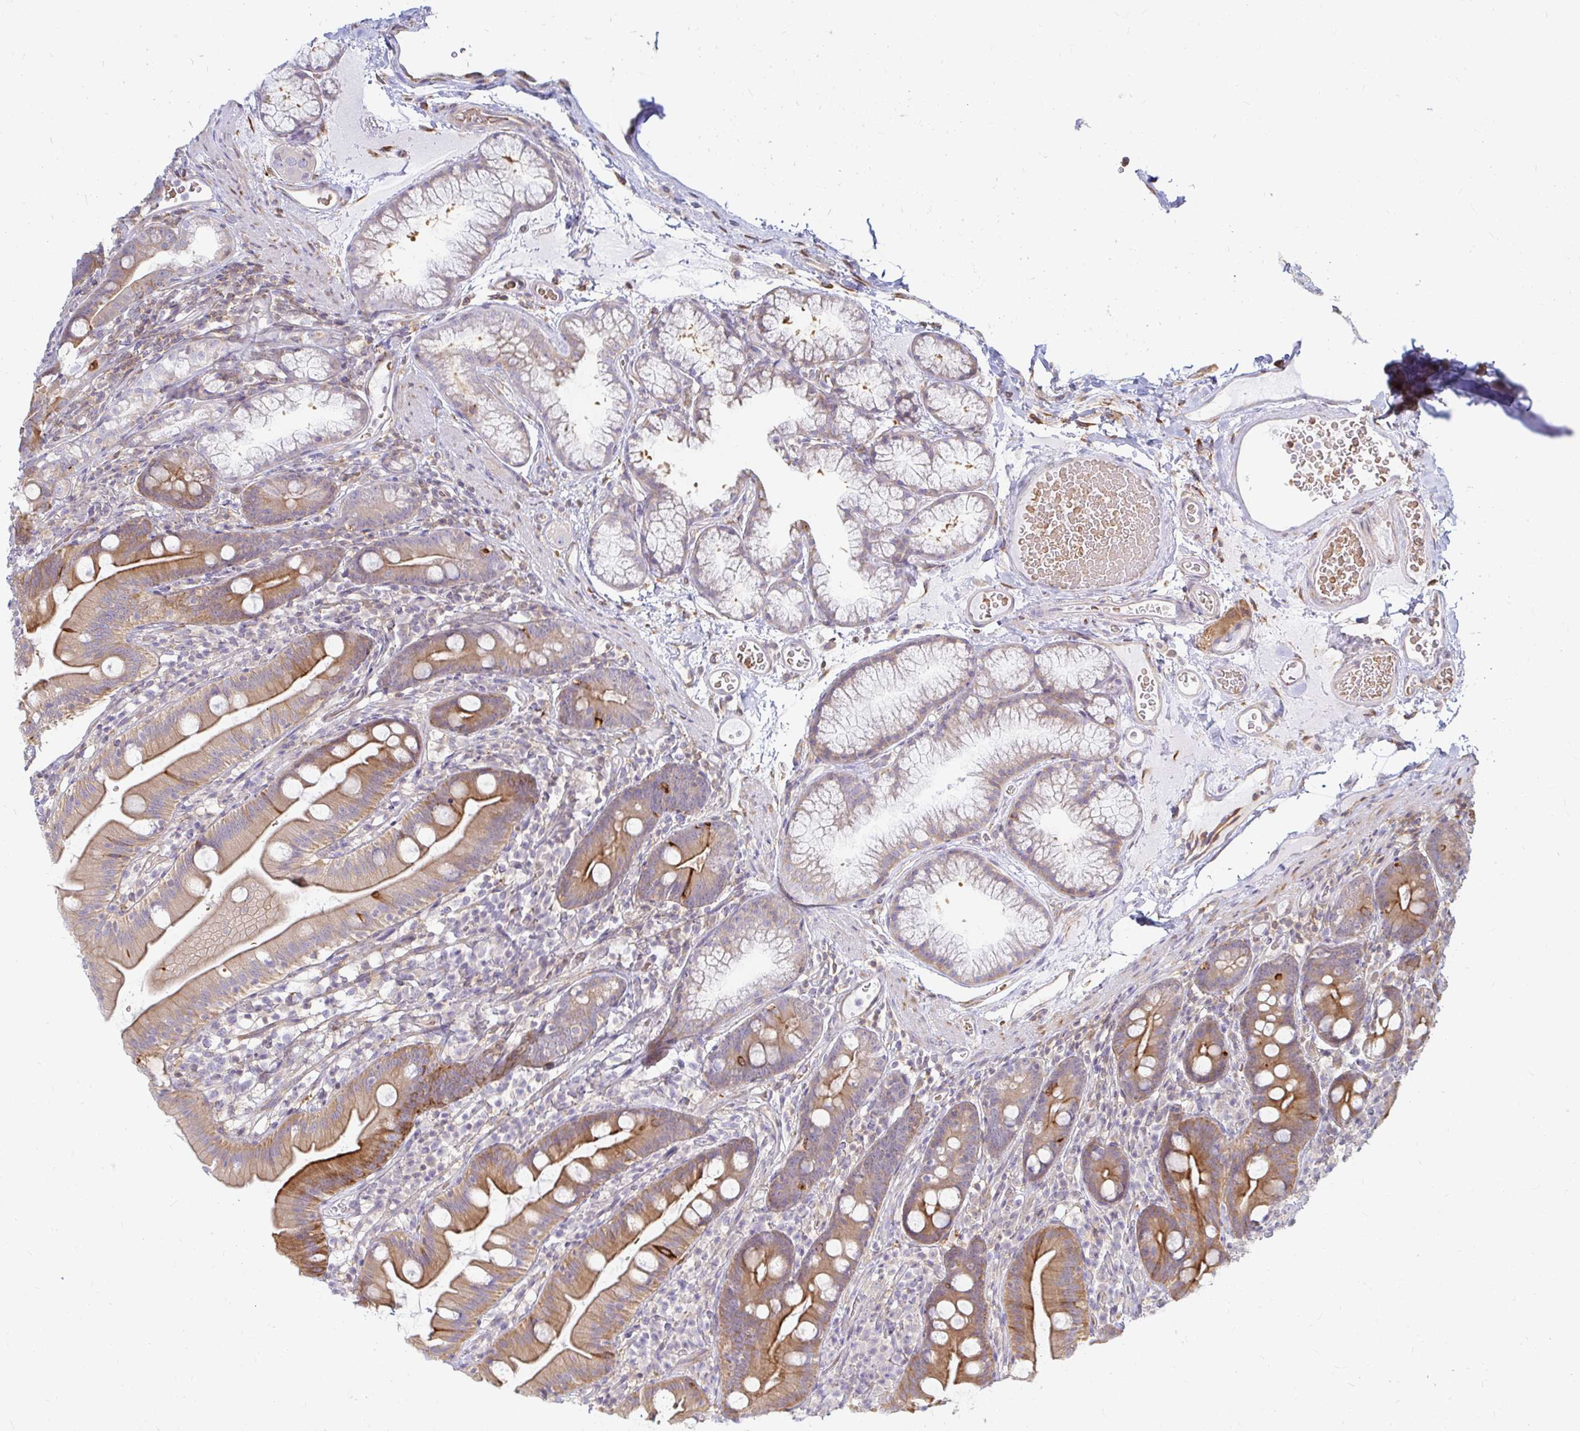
{"staining": {"intensity": "weak", "quantity": "25%-75%", "location": "cytoplasmic/membranous"}, "tissue": "duodenum", "cell_type": "Glandular cells", "image_type": "normal", "snomed": [{"axis": "morphology", "description": "Normal tissue, NOS"}, {"axis": "topography", "description": "Duodenum"}], "caption": "Immunohistochemistry (IHC) (DAB (3,3'-diaminobenzidine)) staining of unremarkable human duodenum displays weak cytoplasmic/membranous protein staining in approximately 25%-75% of glandular cells. (DAB IHC with brightfield microscopy, high magnification).", "gene": "CAST", "patient": {"sex": "female", "age": 67}}